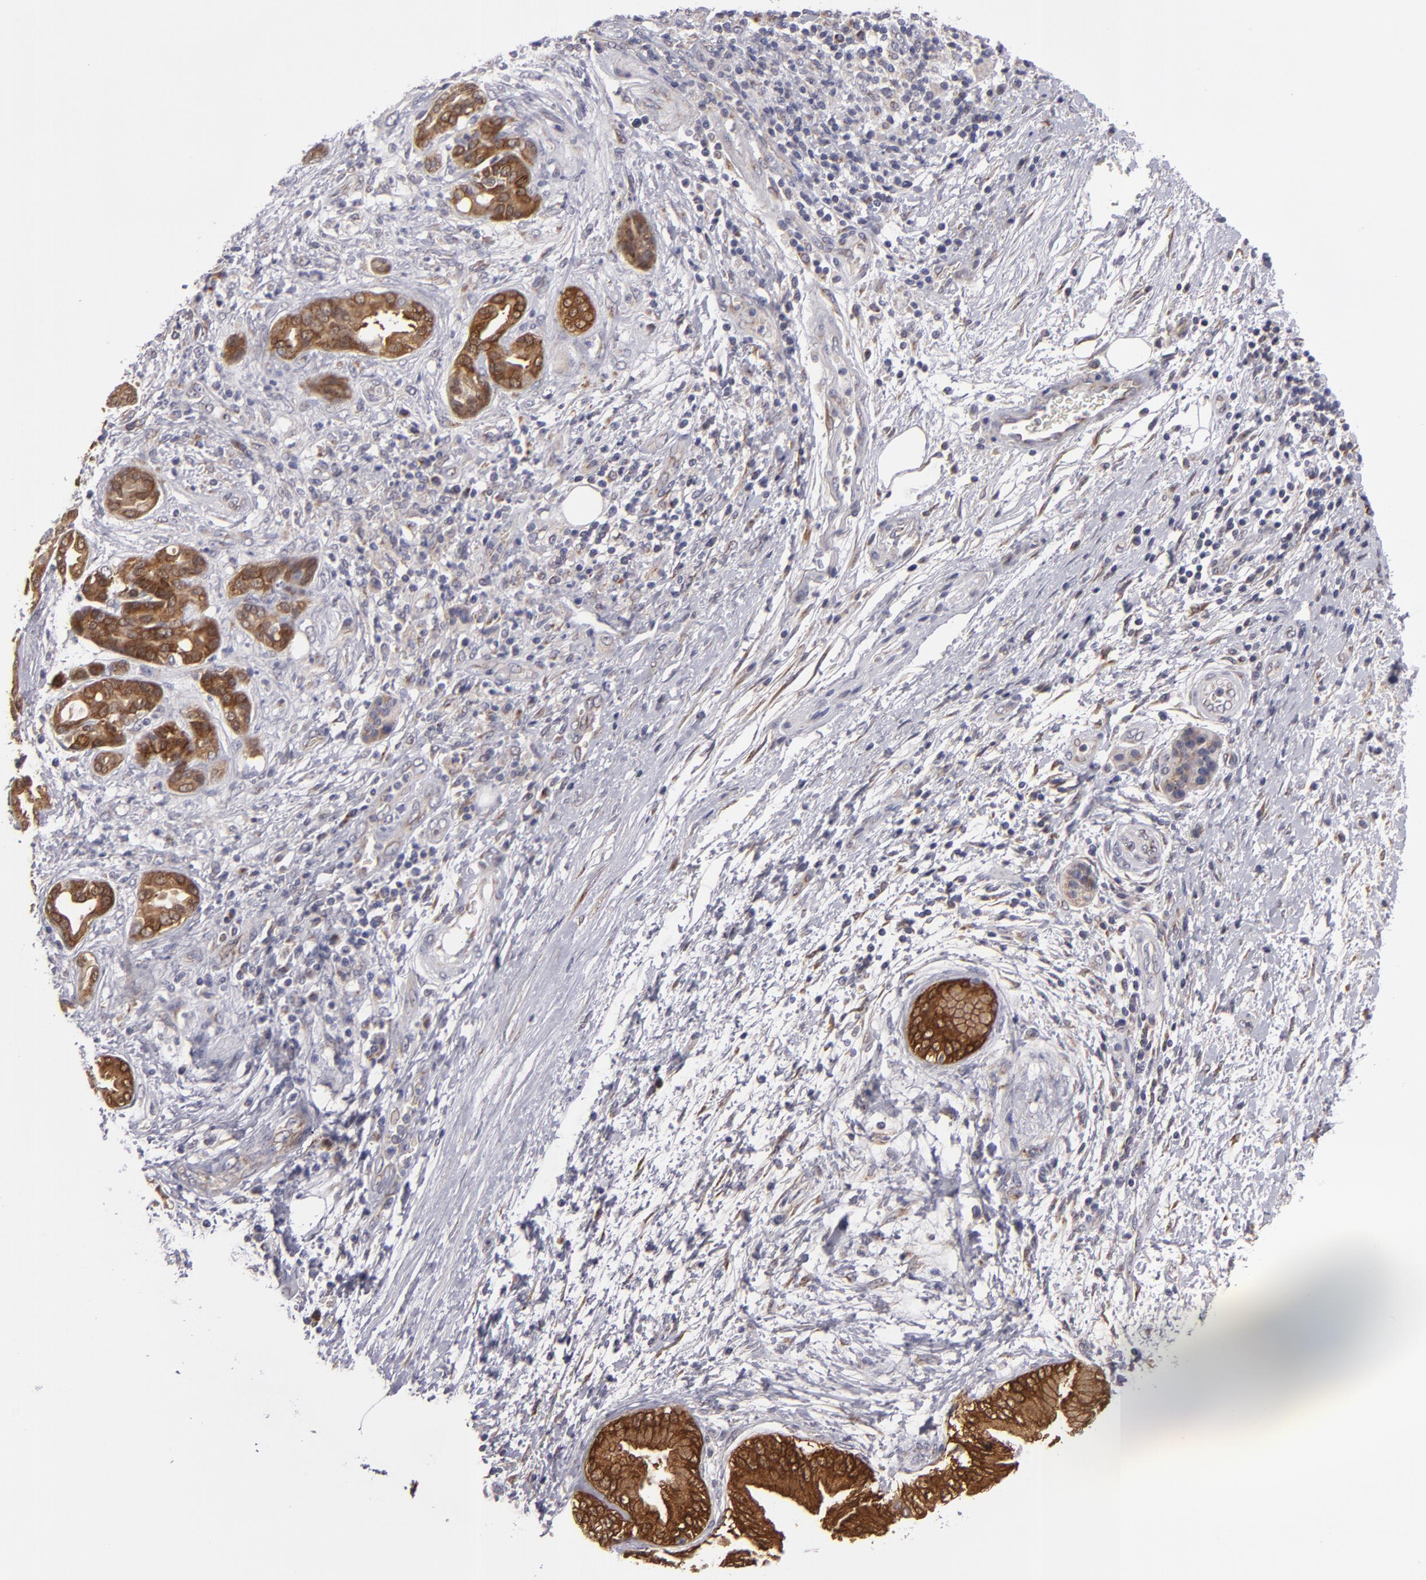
{"staining": {"intensity": "strong", "quantity": ">75%", "location": "cytoplasmic/membranous"}, "tissue": "pancreatic cancer", "cell_type": "Tumor cells", "image_type": "cancer", "snomed": [{"axis": "morphology", "description": "Adenocarcinoma, NOS"}, {"axis": "topography", "description": "Pancreas"}], "caption": "This photomicrograph exhibits immunohistochemistry staining of human pancreatic cancer (adenocarcinoma), with high strong cytoplasmic/membranous staining in about >75% of tumor cells.", "gene": "SH2D4A", "patient": {"sex": "female", "age": 70}}